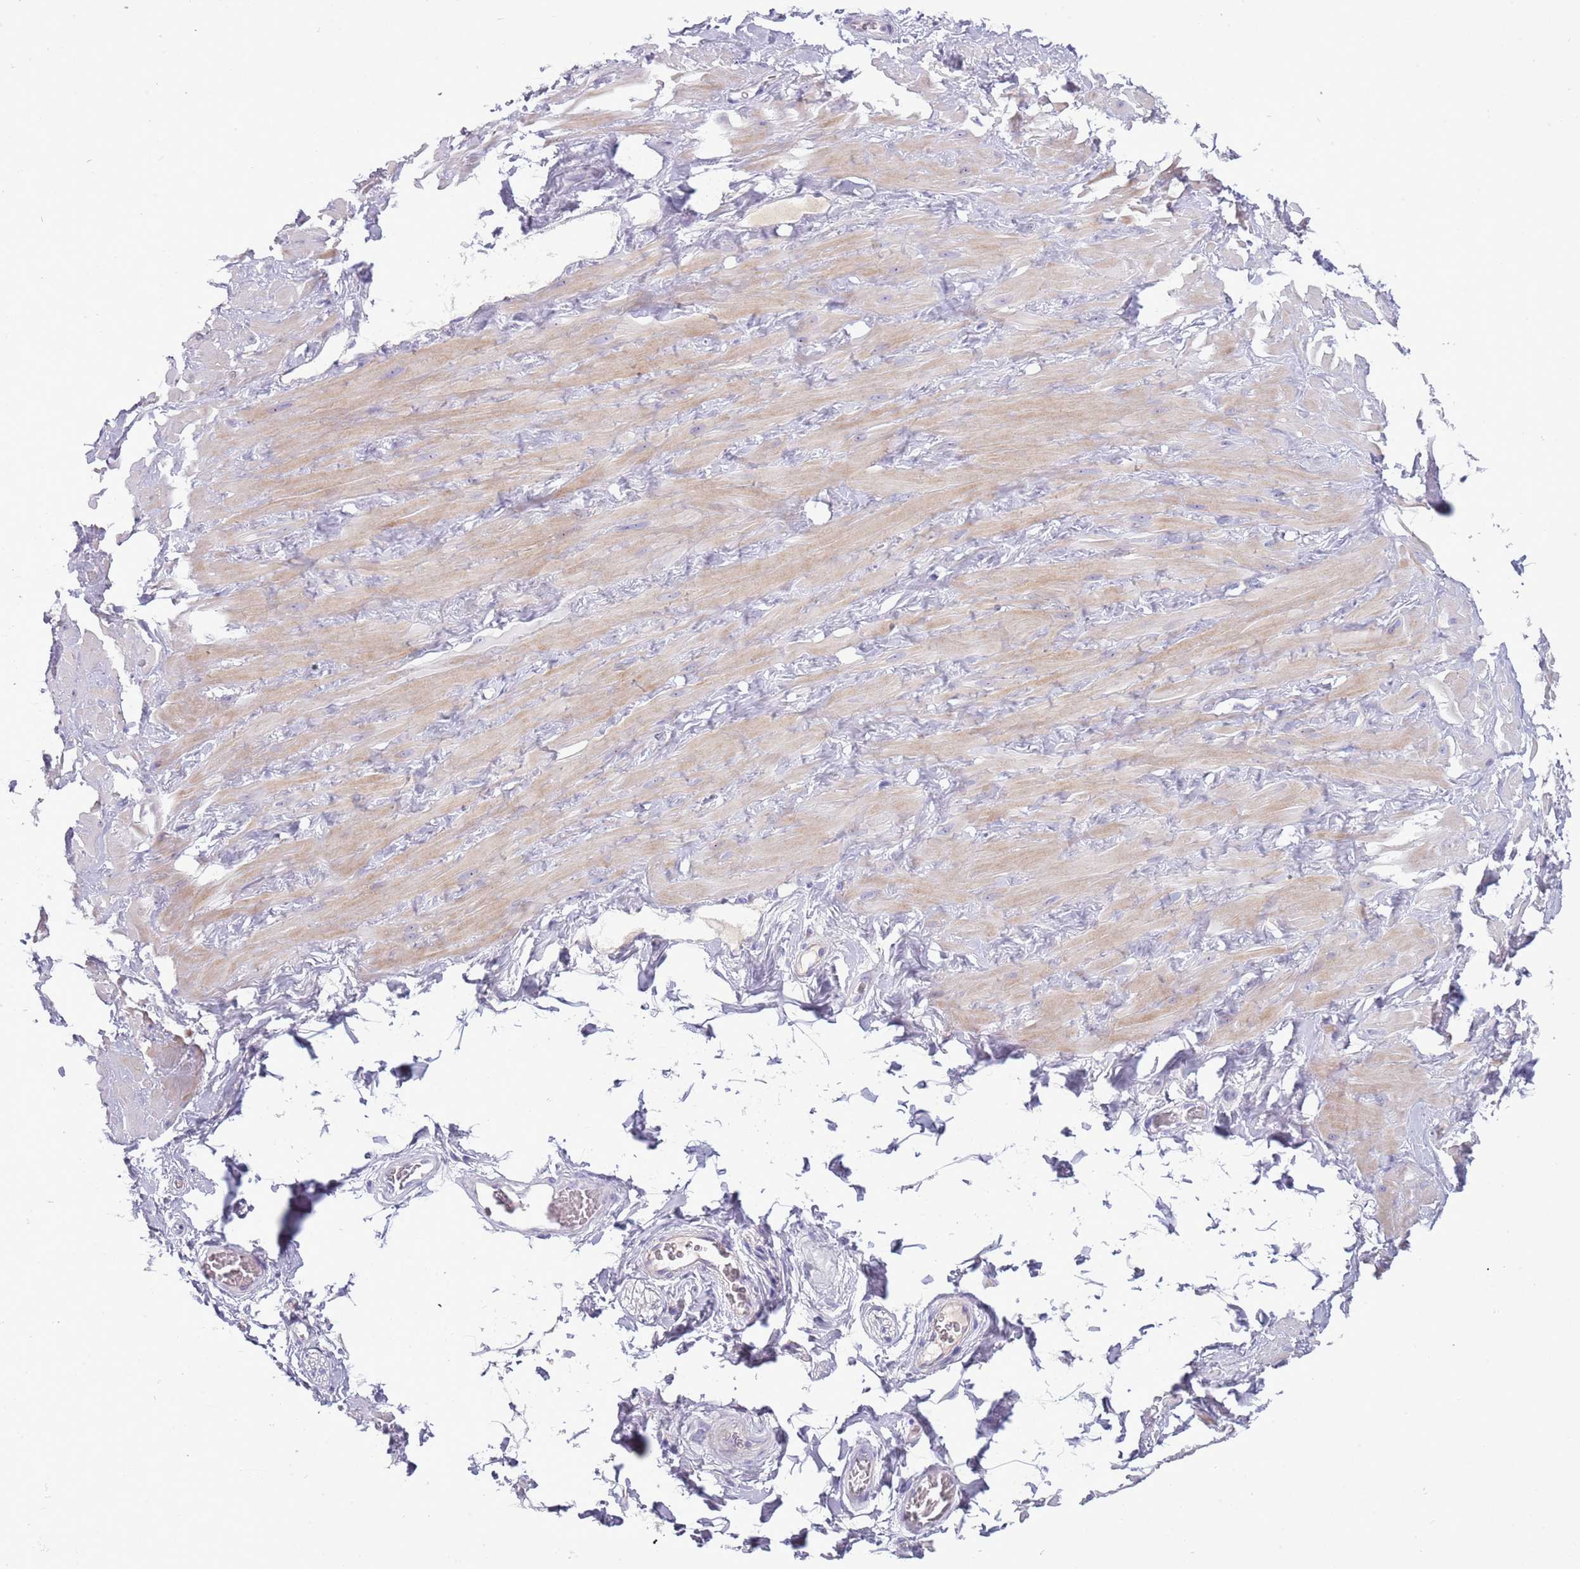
{"staining": {"intensity": "negative", "quantity": "none", "location": "none"}, "tissue": "adipose tissue", "cell_type": "Adipocytes", "image_type": "normal", "snomed": [{"axis": "morphology", "description": "Normal tissue, NOS"}, {"axis": "topography", "description": "Soft tissue"}, {"axis": "topography", "description": "Adipose tissue"}, {"axis": "topography", "description": "Vascular tissue"}, {"axis": "topography", "description": "Peripheral nerve tissue"}], "caption": "A high-resolution histopathology image shows IHC staining of normal adipose tissue, which exhibits no significant expression in adipocytes. (Immunohistochemistry, brightfield microscopy, high magnification).", "gene": "NBPF4", "patient": {"sex": "male", "age": 46}}